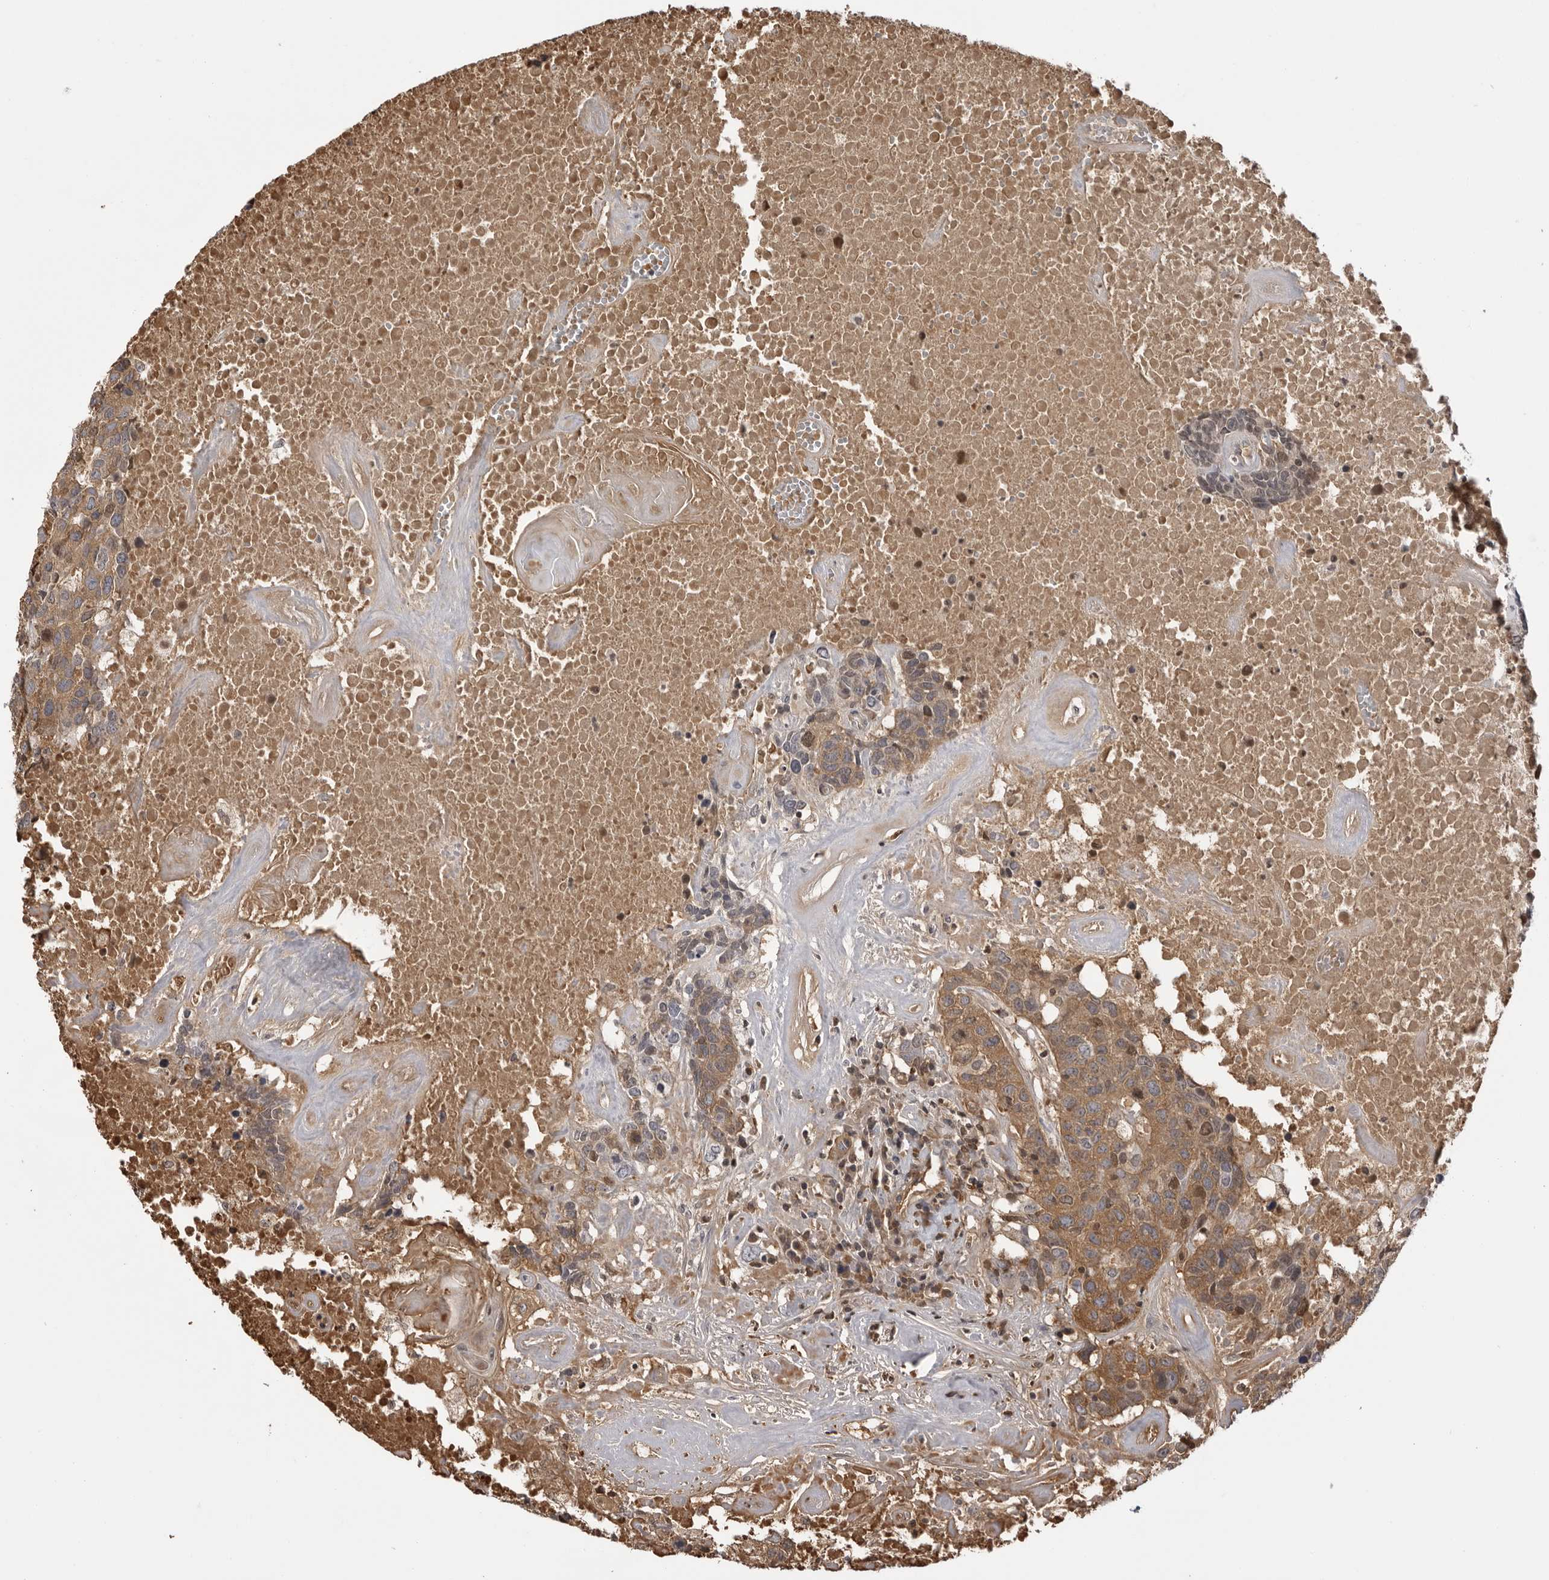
{"staining": {"intensity": "moderate", "quantity": ">75%", "location": "cytoplasmic/membranous"}, "tissue": "head and neck cancer", "cell_type": "Tumor cells", "image_type": "cancer", "snomed": [{"axis": "morphology", "description": "Squamous cell carcinoma, NOS"}, {"axis": "topography", "description": "Head-Neck"}], "caption": "Immunohistochemistry of human head and neck cancer displays medium levels of moderate cytoplasmic/membranous staining in approximately >75% of tumor cells.", "gene": "PLEKHF2", "patient": {"sex": "male", "age": 66}}